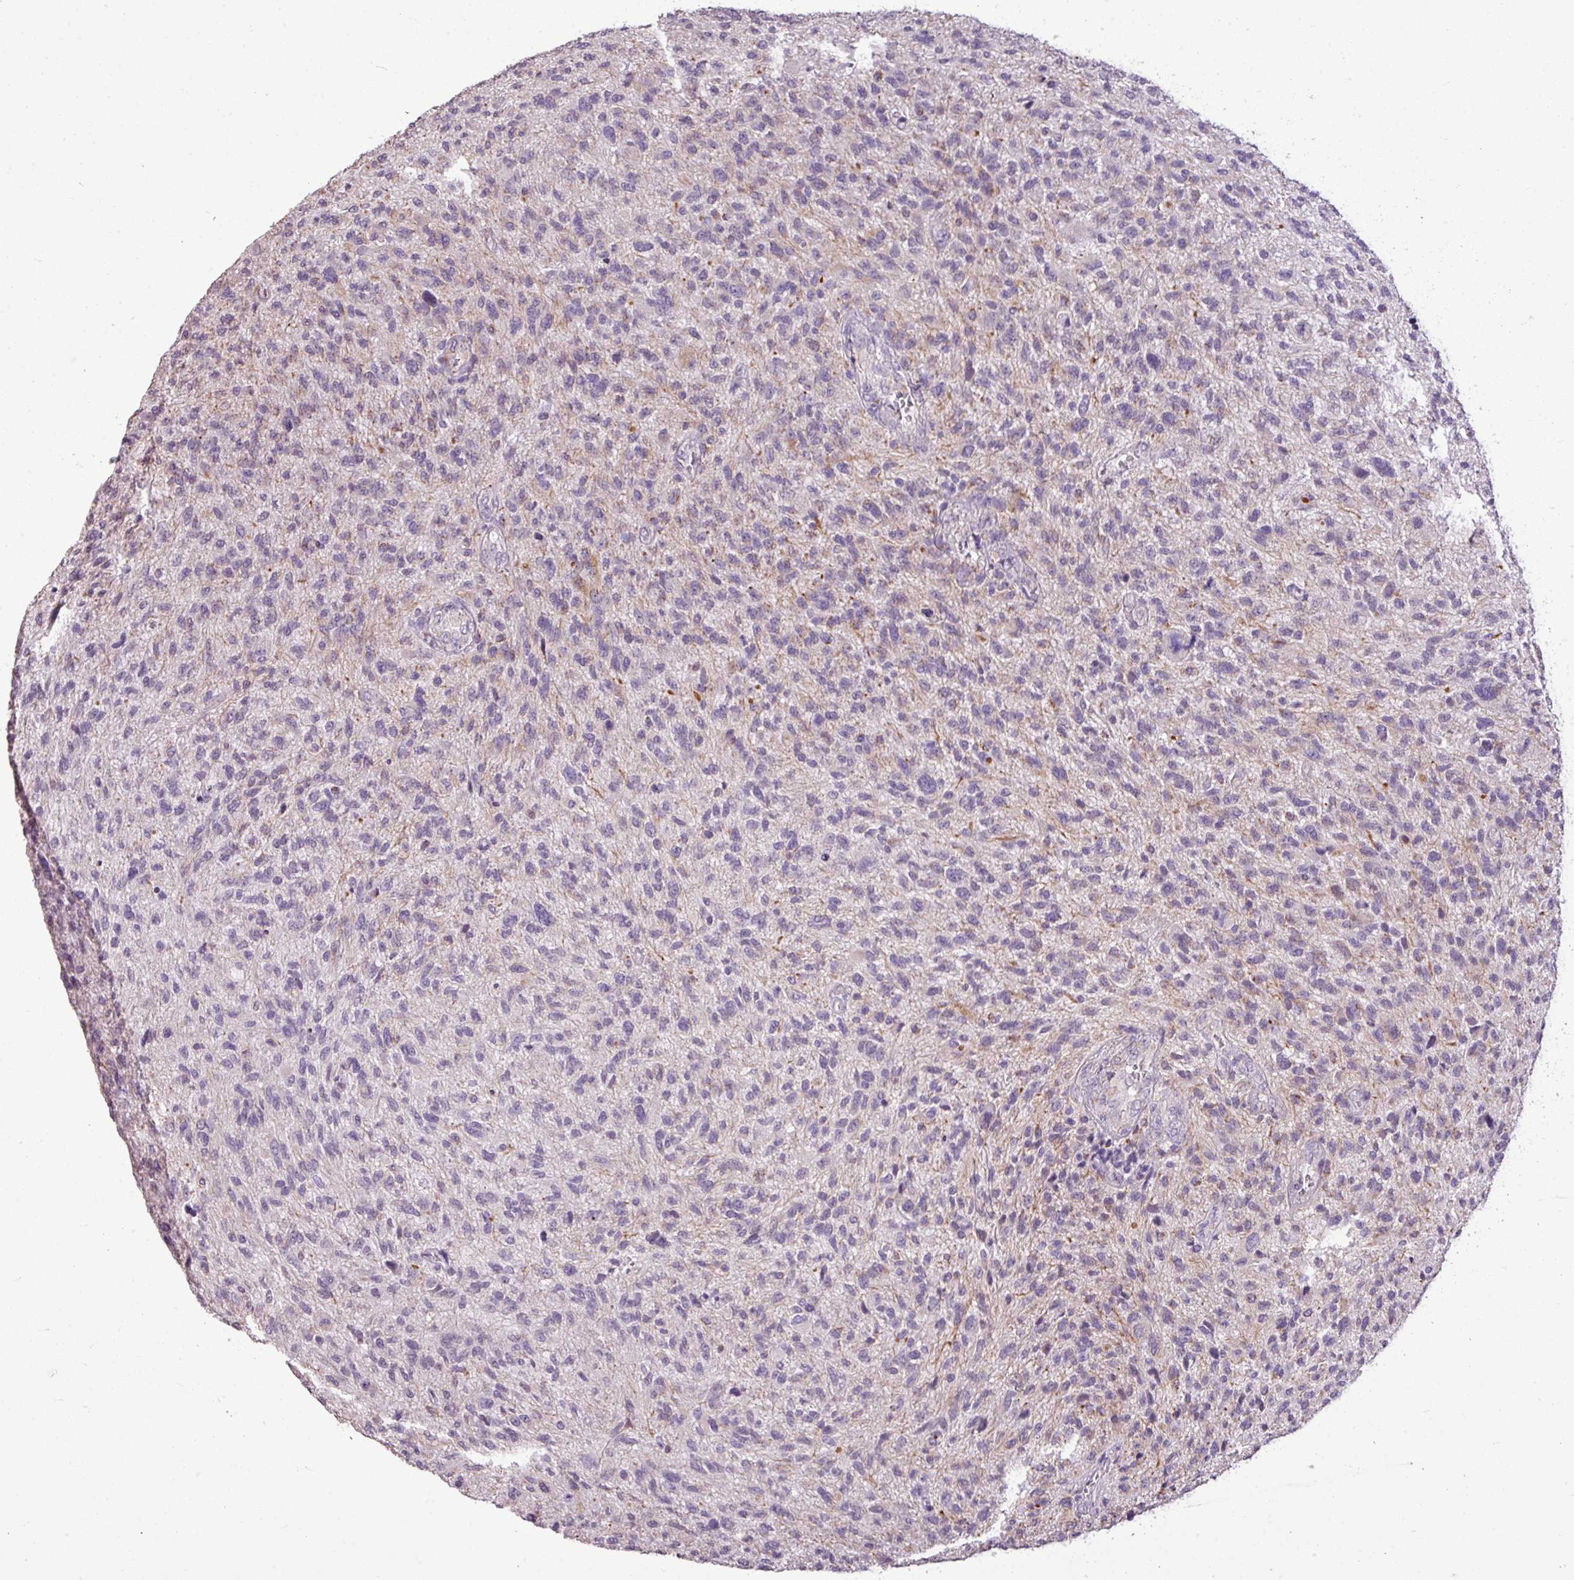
{"staining": {"intensity": "negative", "quantity": "none", "location": "none"}, "tissue": "glioma", "cell_type": "Tumor cells", "image_type": "cancer", "snomed": [{"axis": "morphology", "description": "Glioma, malignant, High grade"}, {"axis": "topography", "description": "Brain"}], "caption": "Protein analysis of glioma shows no significant expression in tumor cells. The staining is performed using DAB brown chromogen with nuclei counter-stained in using hematoxylin.", "gene": "ALDH2", "patient": {"sex": "male", "age": 47}}